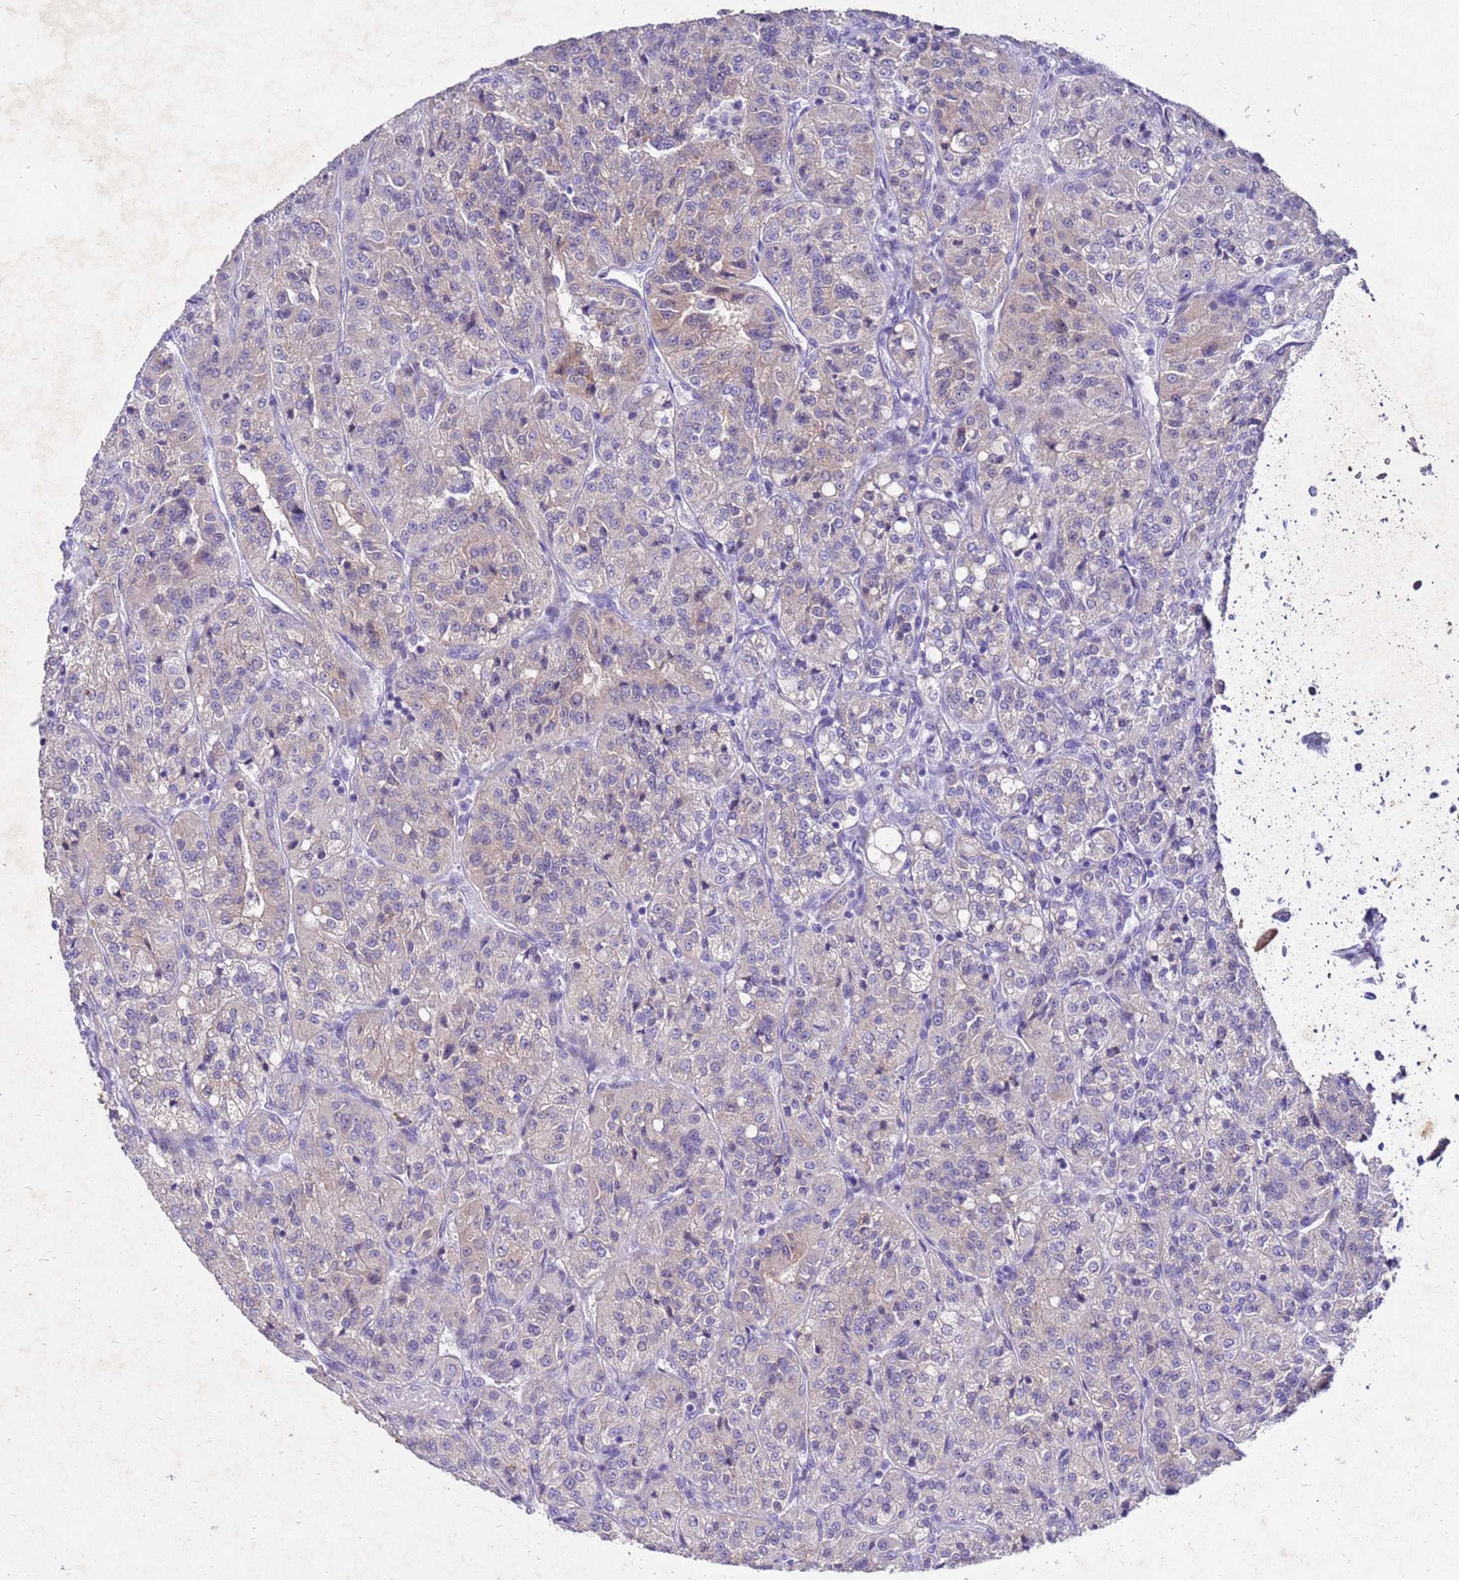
{"staining": {"intensity": "weak", "quantity": "<25%", "location": "cytoplasmic/membranous"}, "tissue": "renal cancer", "cell_type": "Tumor cells", "image_type": "cancer", "snomed": [{"axis": "morphology", "description": "Adenocarcinoma, NOS"}, {"axis": "topography", "description": "Kidney"}], "caption": "An IHC image of adenocarcinoma (renal) is shown. There is no staining in tumor cells of adenocarcinoma (renal).", "gene": "AKR1C1", "patient": {"sex": "female", "age": 63}}